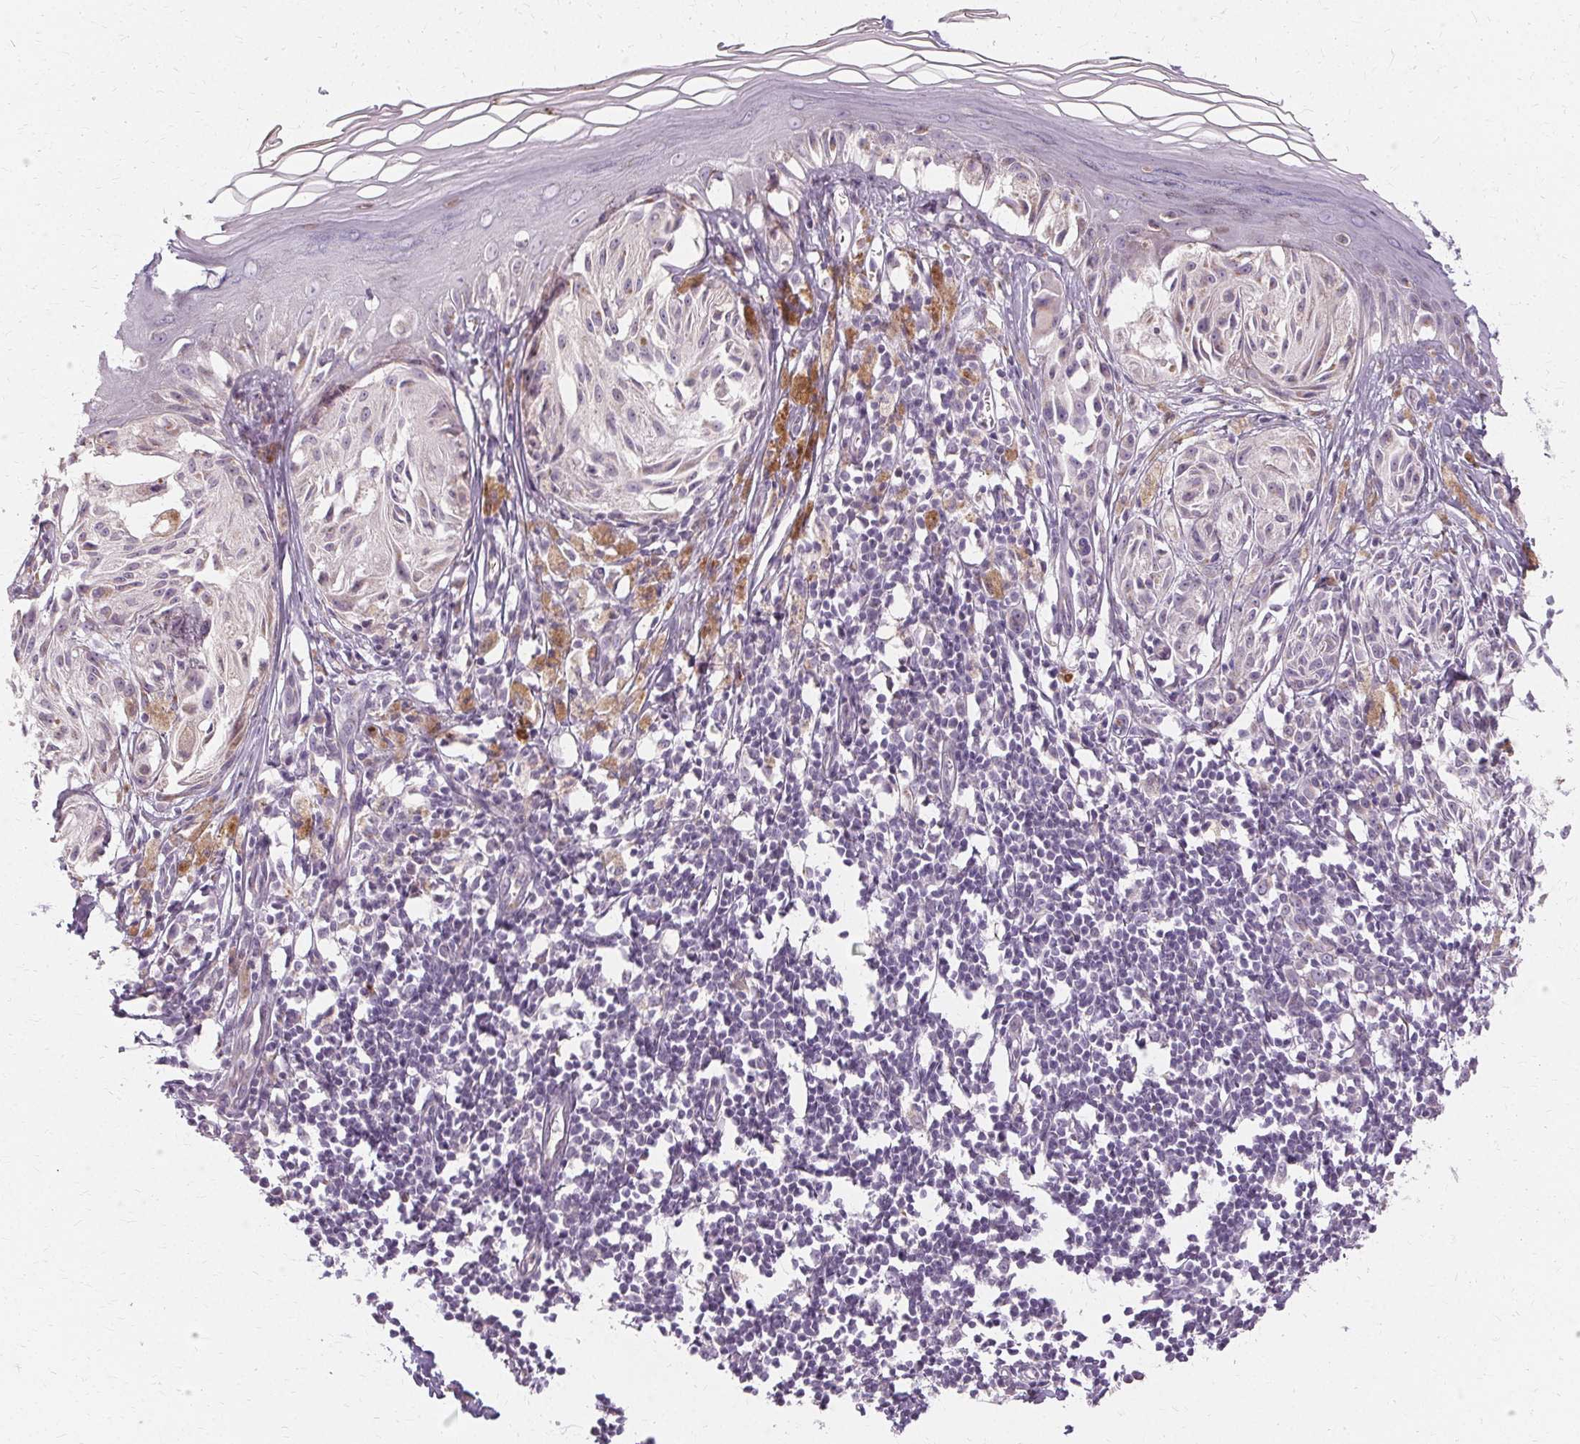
{"staining": {"intensity": "negative", "quantity": "none", "location": "none"}, "tissue": "melanoma", "cell_type": "Tumor cells", "image_type": "cancer", "snomed": [{"axis": "morphology", "description": "Malignant melanoma, NOS"}, {"axis": "topography", "description": "Skin"}], "caption": "IHC histopathology image of human malignant melanoma stained for a protein (brown), which shows no expression in tumor cells.", "gene": "FCRL3", "patient": {"sex": "female", "age": 38}}